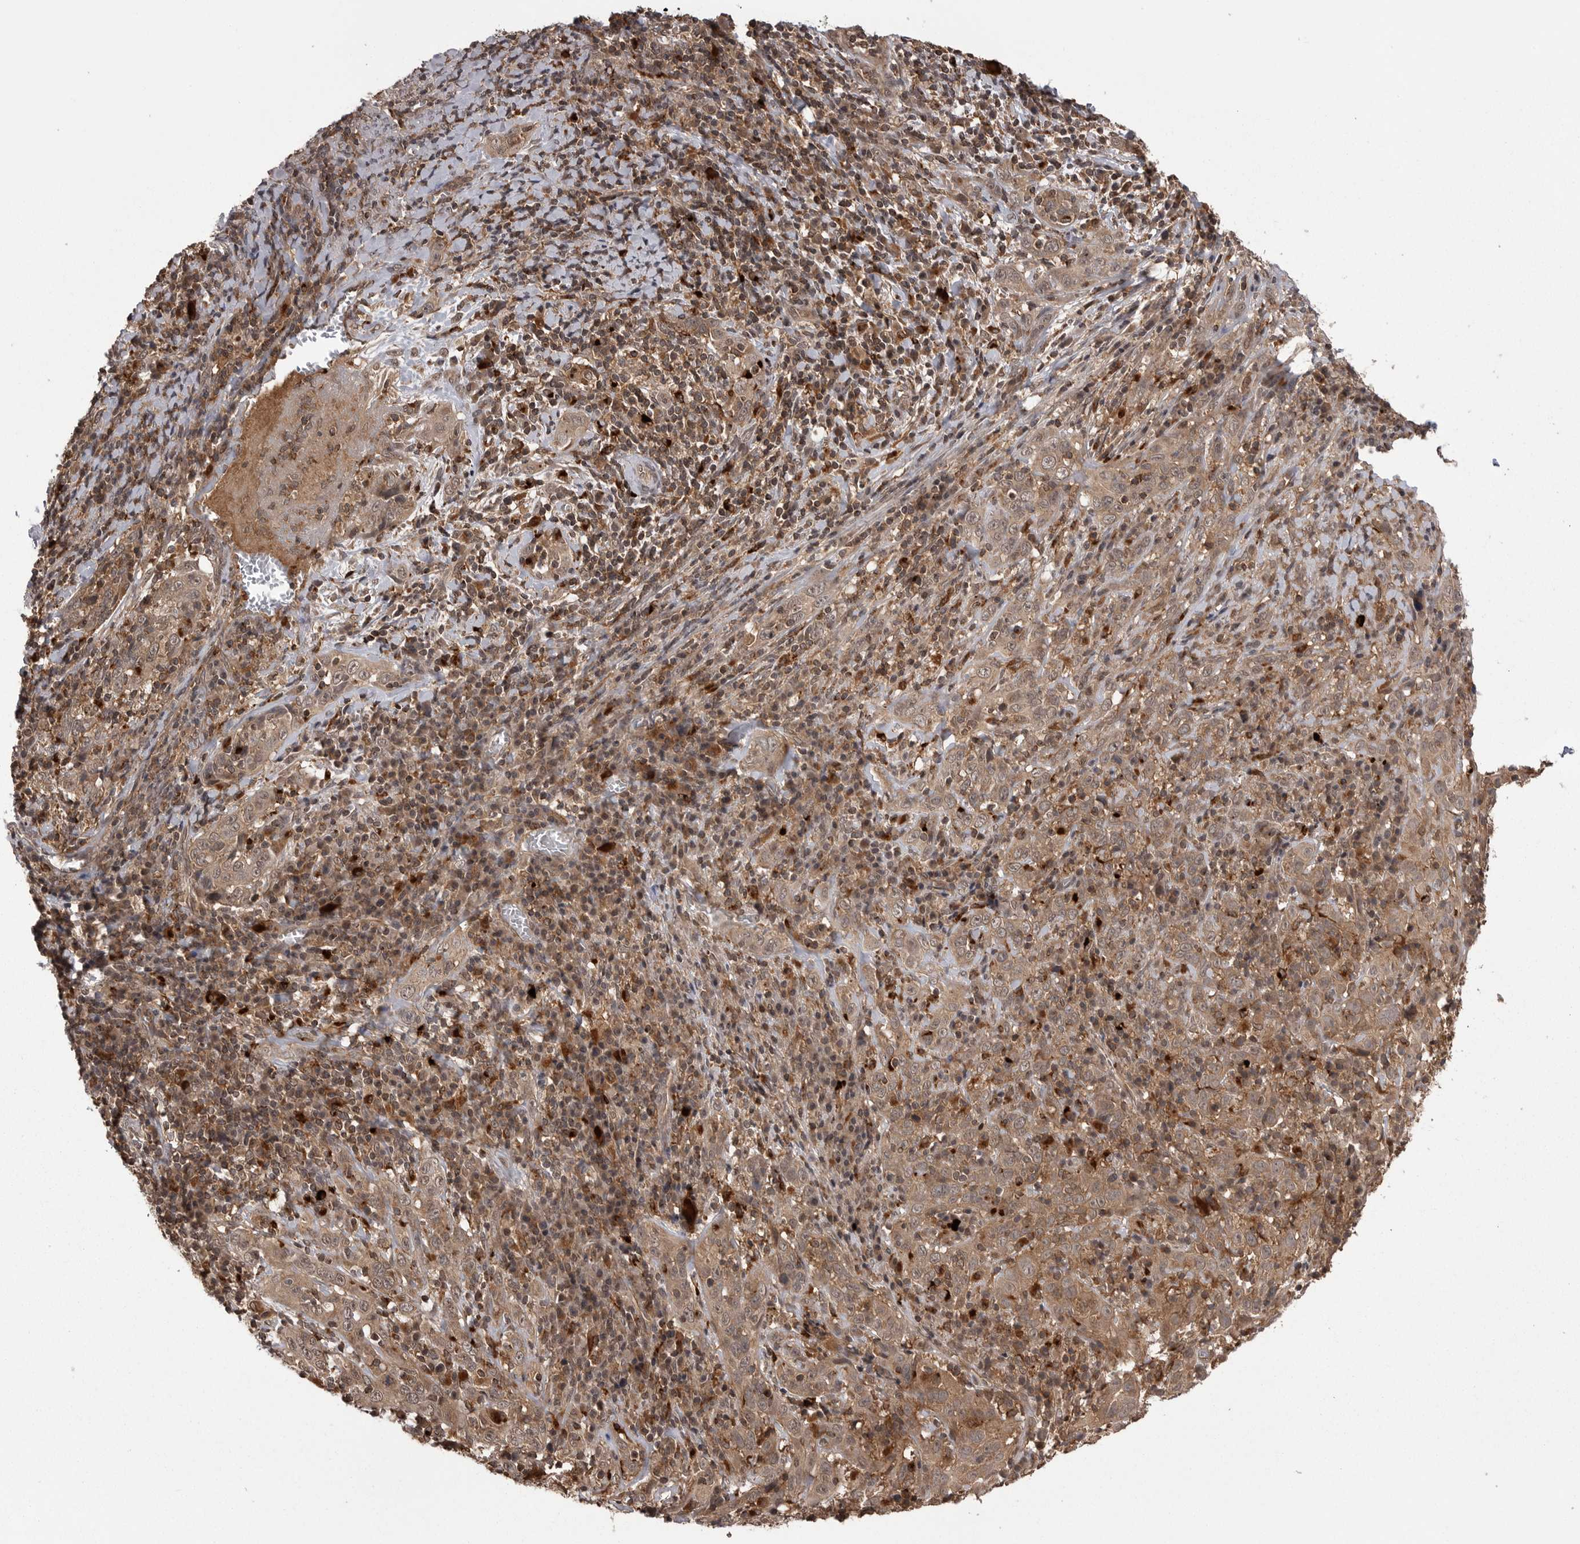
{"staining": {"intensity": "moderate", "quantity": ">75%", "location": "cytoplasmic/membranous"}, "tissue": "cervical cancer", "cell_type": "Tumor cells", "image_type": "cancer", "snomed": [{"axis": "morphology", "description": "Squamous cell carcinoma, NOS"}, {"axis": "topography", "description": "Cervix"}], "caption": "A histopathology image showing moderate cytoplasmic/membranous staining in about >75% of tumor cells in cervical cancer (squamous cell carcinoma), as visualized by brown immunohistochemical staining.", "gene": "AOAH", "patient": {"sex": "female", "age": 46}}